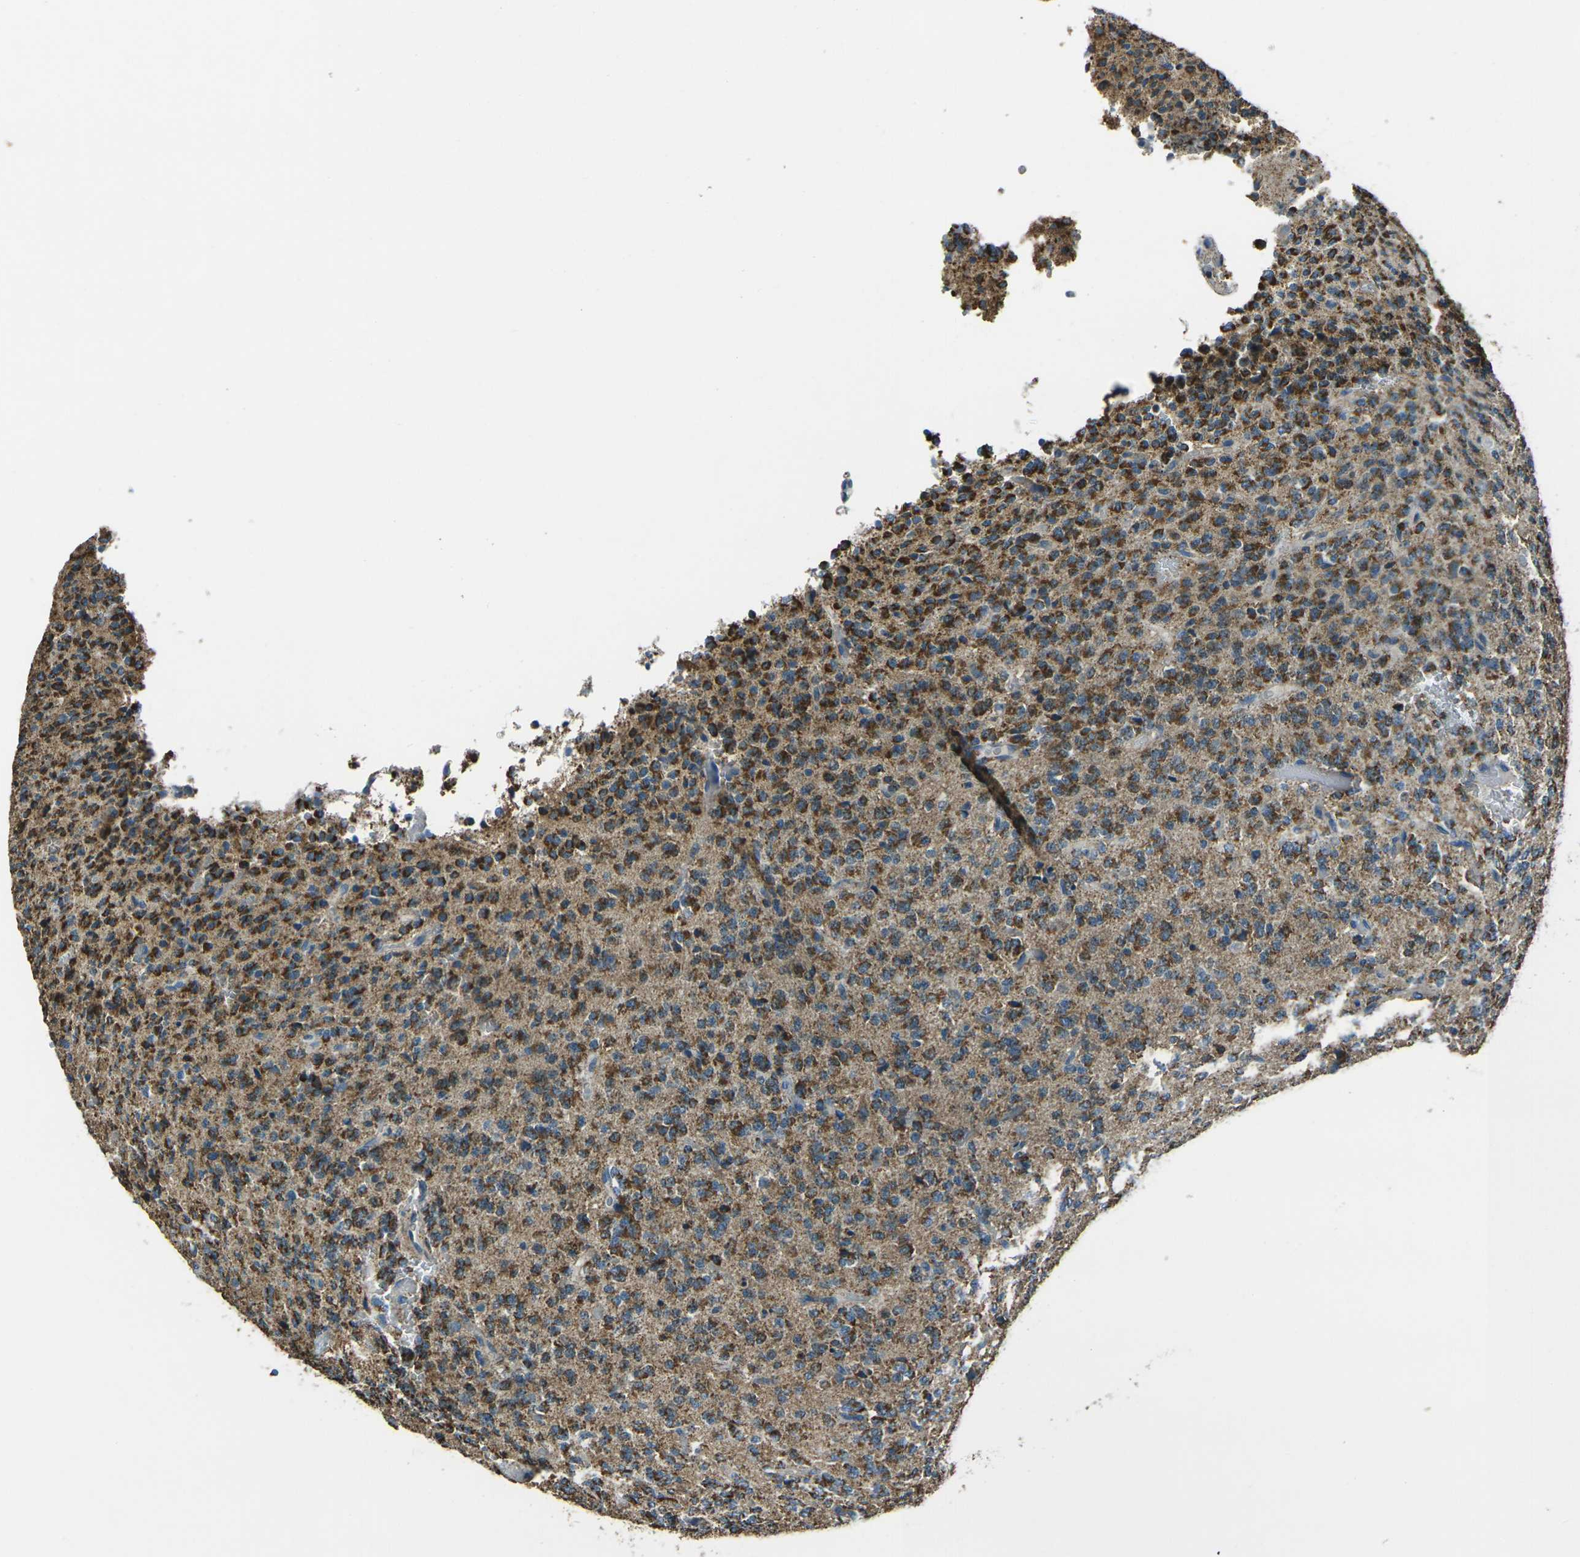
{"staining": {"intensity": "strong", "quantity": ">75%", "location": "cytoplasmic/membranous"}, "tissue": "glioma", "cell_type": "Tumor cells", "image_type": "cancer", "snomed": [{"axis": "morphology", "description": "Glioma, malignant, Low grade"}, {"axis": "topography", "description": "Brain"}], "caption": "Protein staining shows strong cytoplasmic/membranous staining in about >75% of tumor cells in glioma.", "gene": "IRF3", "patient": {"sex": "male", "age": 38}}